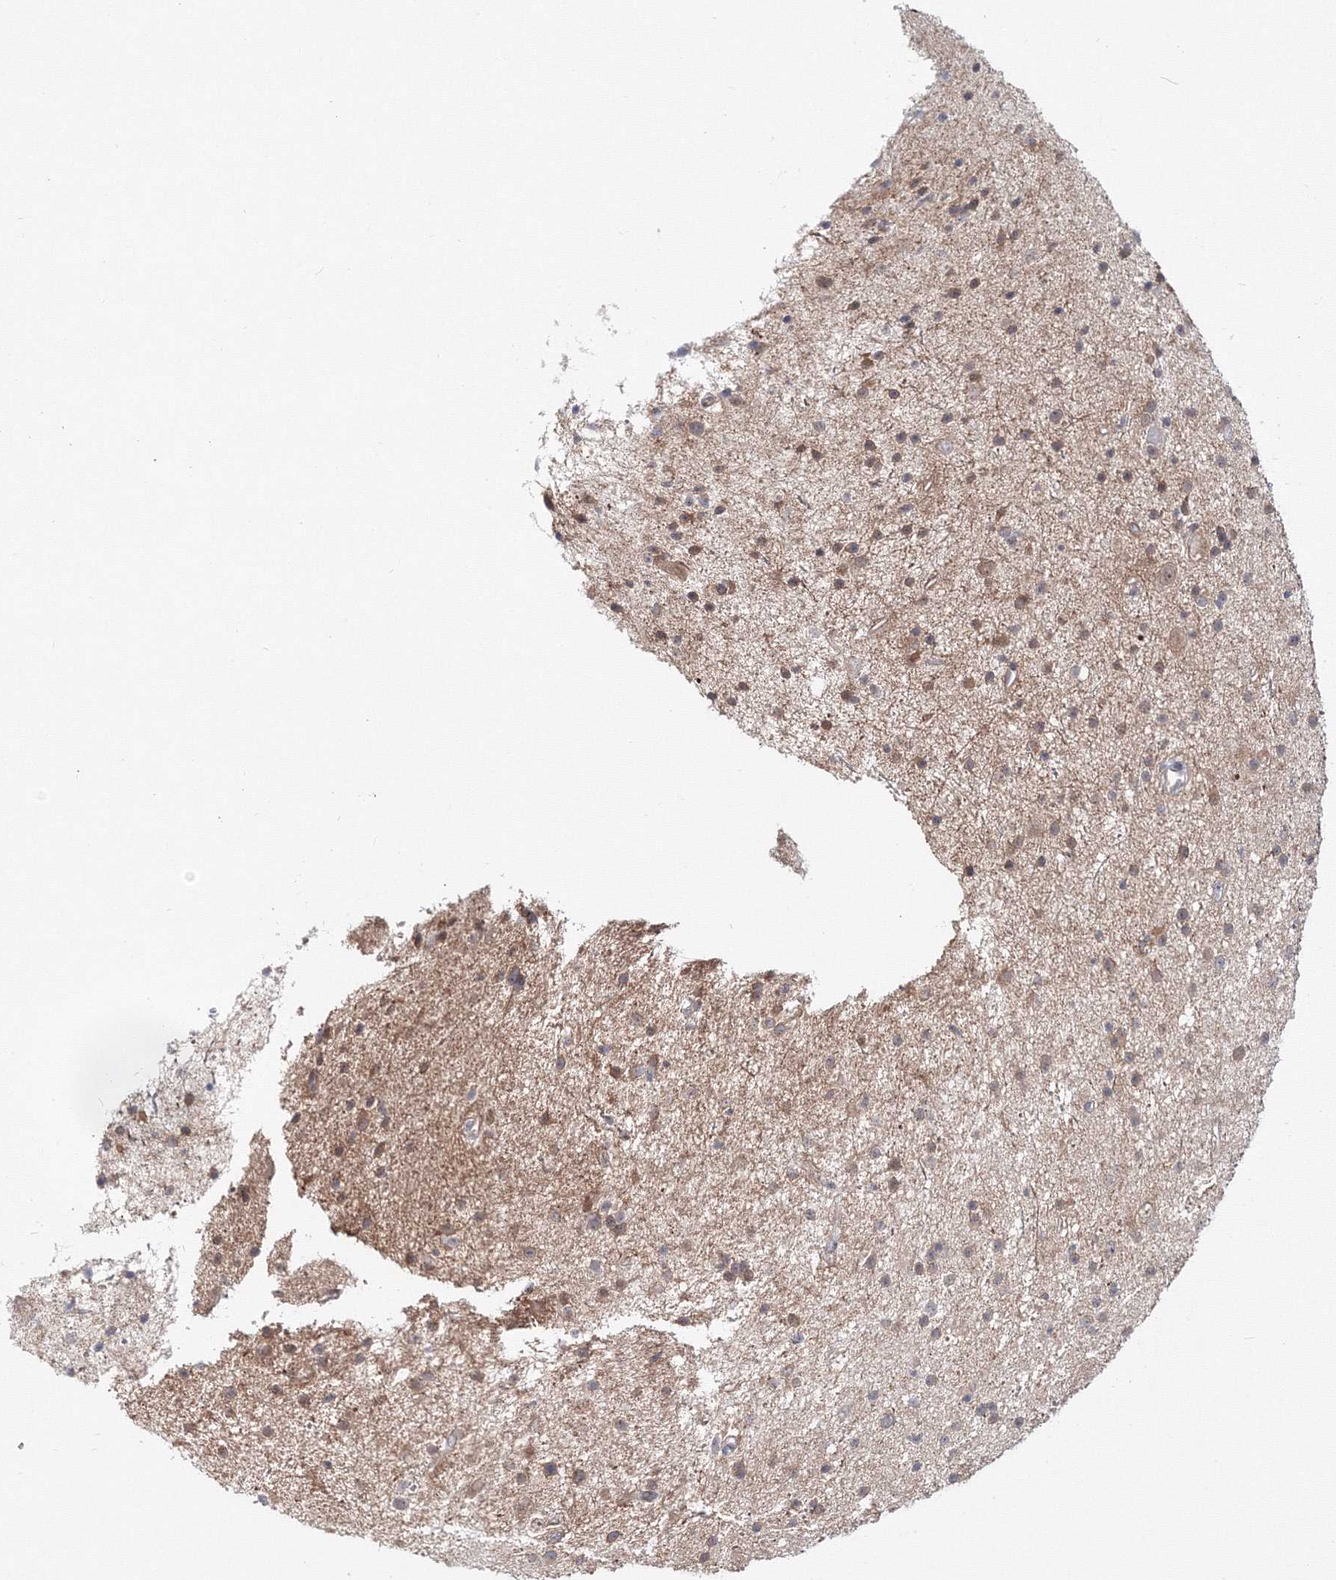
{"staining": {"intensity": "weak", "quantity": "25%-75%", "location": "cytoplasmic/membranous"}, "tissue": "glioma", "cell_type": "Tumor cells", "image_type": "cancer", "snomed": [{"axis": "morphology", "description": "Glioma, malignant, Low grade"}, {"axis": "topography", "description": "Cerebral cortex"}], "caption": "Immunohistochemistry (DAB) staining of glioma reveals weak cytoplasmic/membranous protein positivity in approximately 25%-75% of tumor cells.", "gene": "ARHGAP21", "patient": {"sex": "female", "age": 39}}